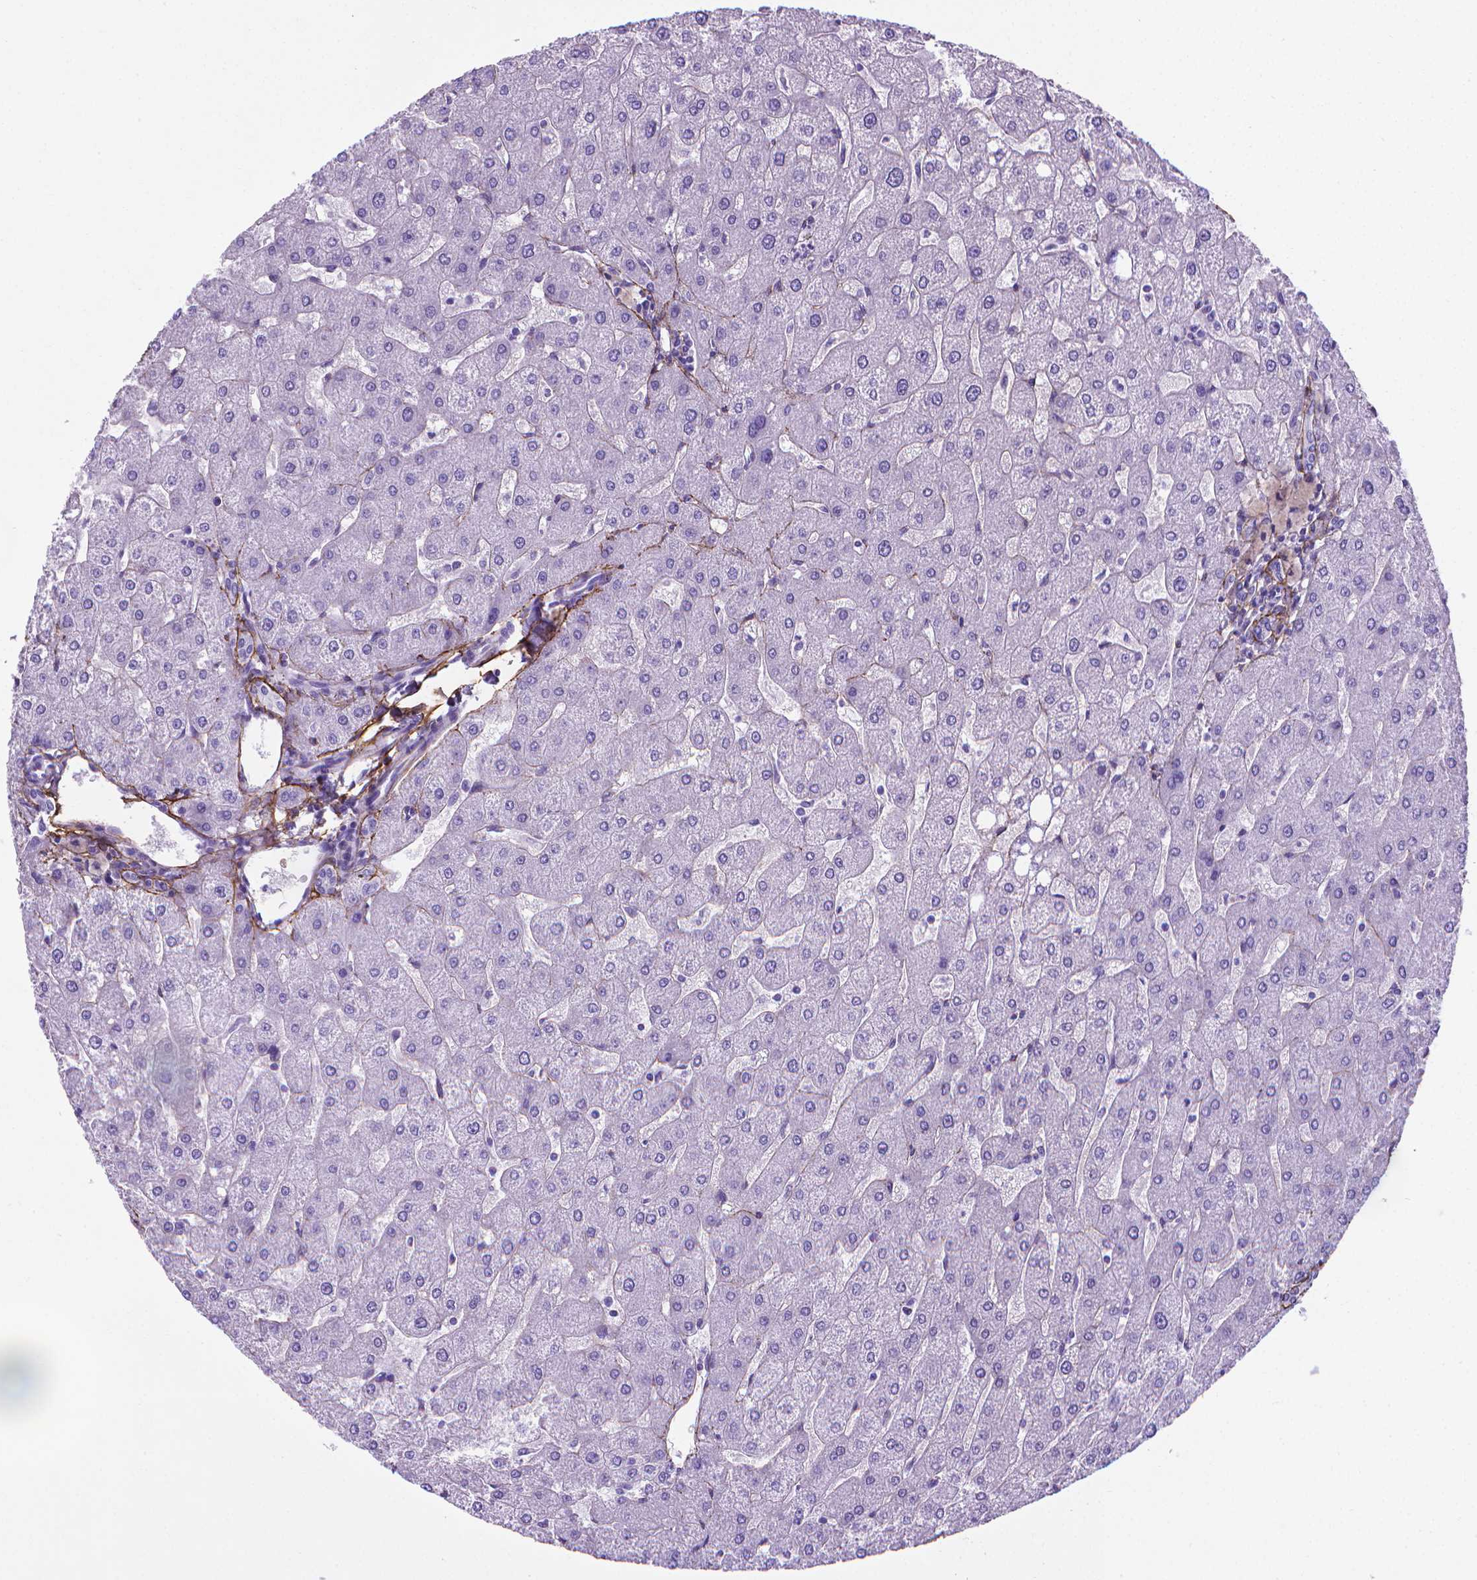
{"staining": {"intensity": "negative", "quantity": "none", "location": "none"}, "tissue": "liver", "cell_type": "Cholangiocytes", "image_type": "normal", "snomed": [{"axis": "morphology", "description": "Normal tissue, NOS"}, {"axis": "topography", "description": "Liver"}], "caption": "This is a histopathology image of immunohistochemistry (IHC) staining of normal liver, which shows no positivity in cholangiocytes.", "gene": "MFAP2", "patient": {"sex": "male", "age": 67}}